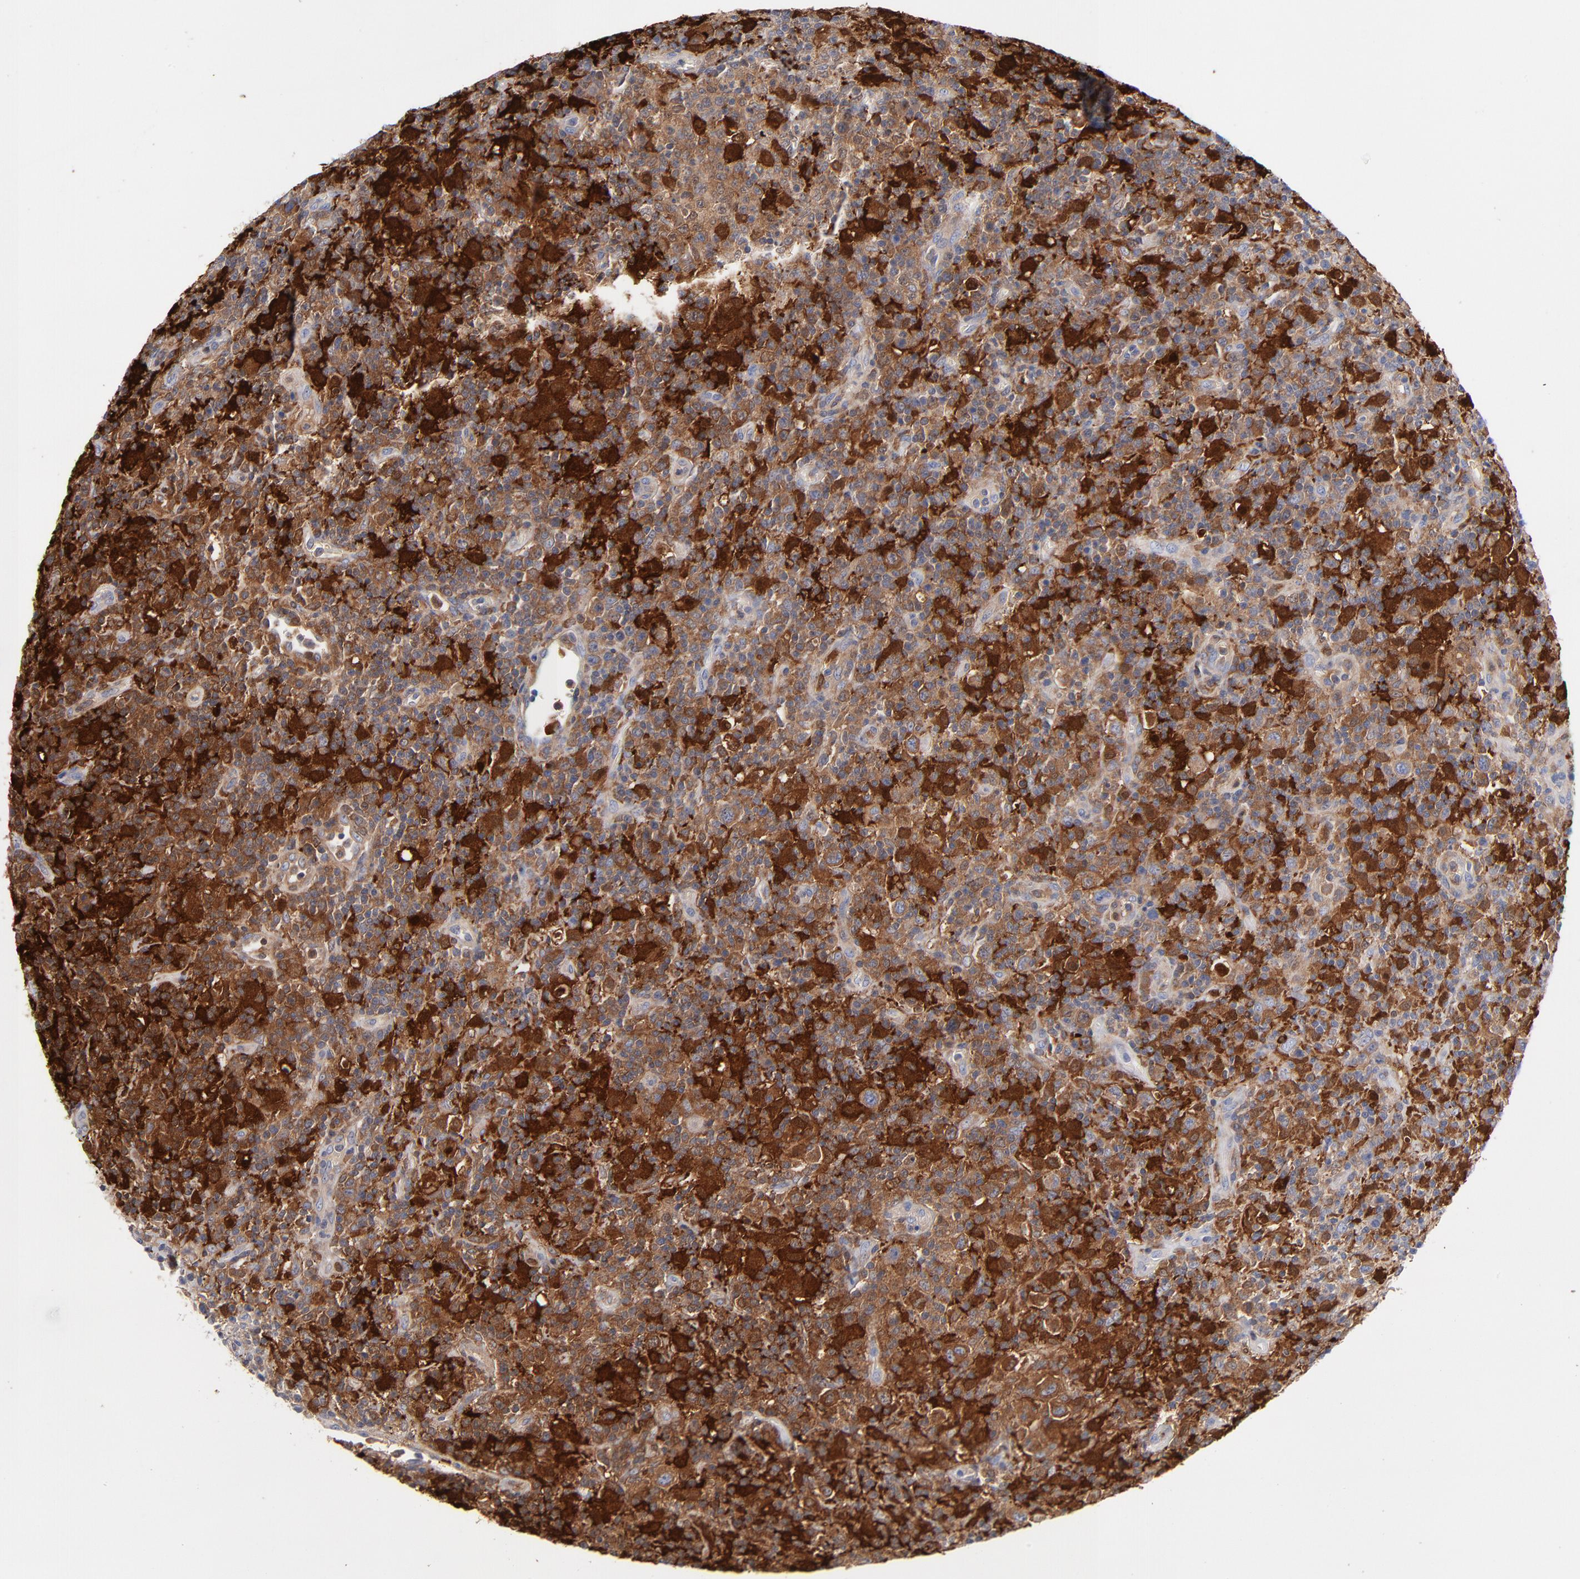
{"staining": {"intensity": "negative", "quantity": "none", "location": "none"}, "tissue": "lymphoma", "cell_type": "Tumor cells", "image_type": "cancer", "snomed": [{"axis": "morphology", "description": "Hodgkin's disease, NOS"}, {"axis": "topography", "description": "Lymph node"}], "caption": "There is no significant expression in tumor cells of lymphoma.", "gene": "IFIT2", "patient": {"sex": "male", "age": 65}}